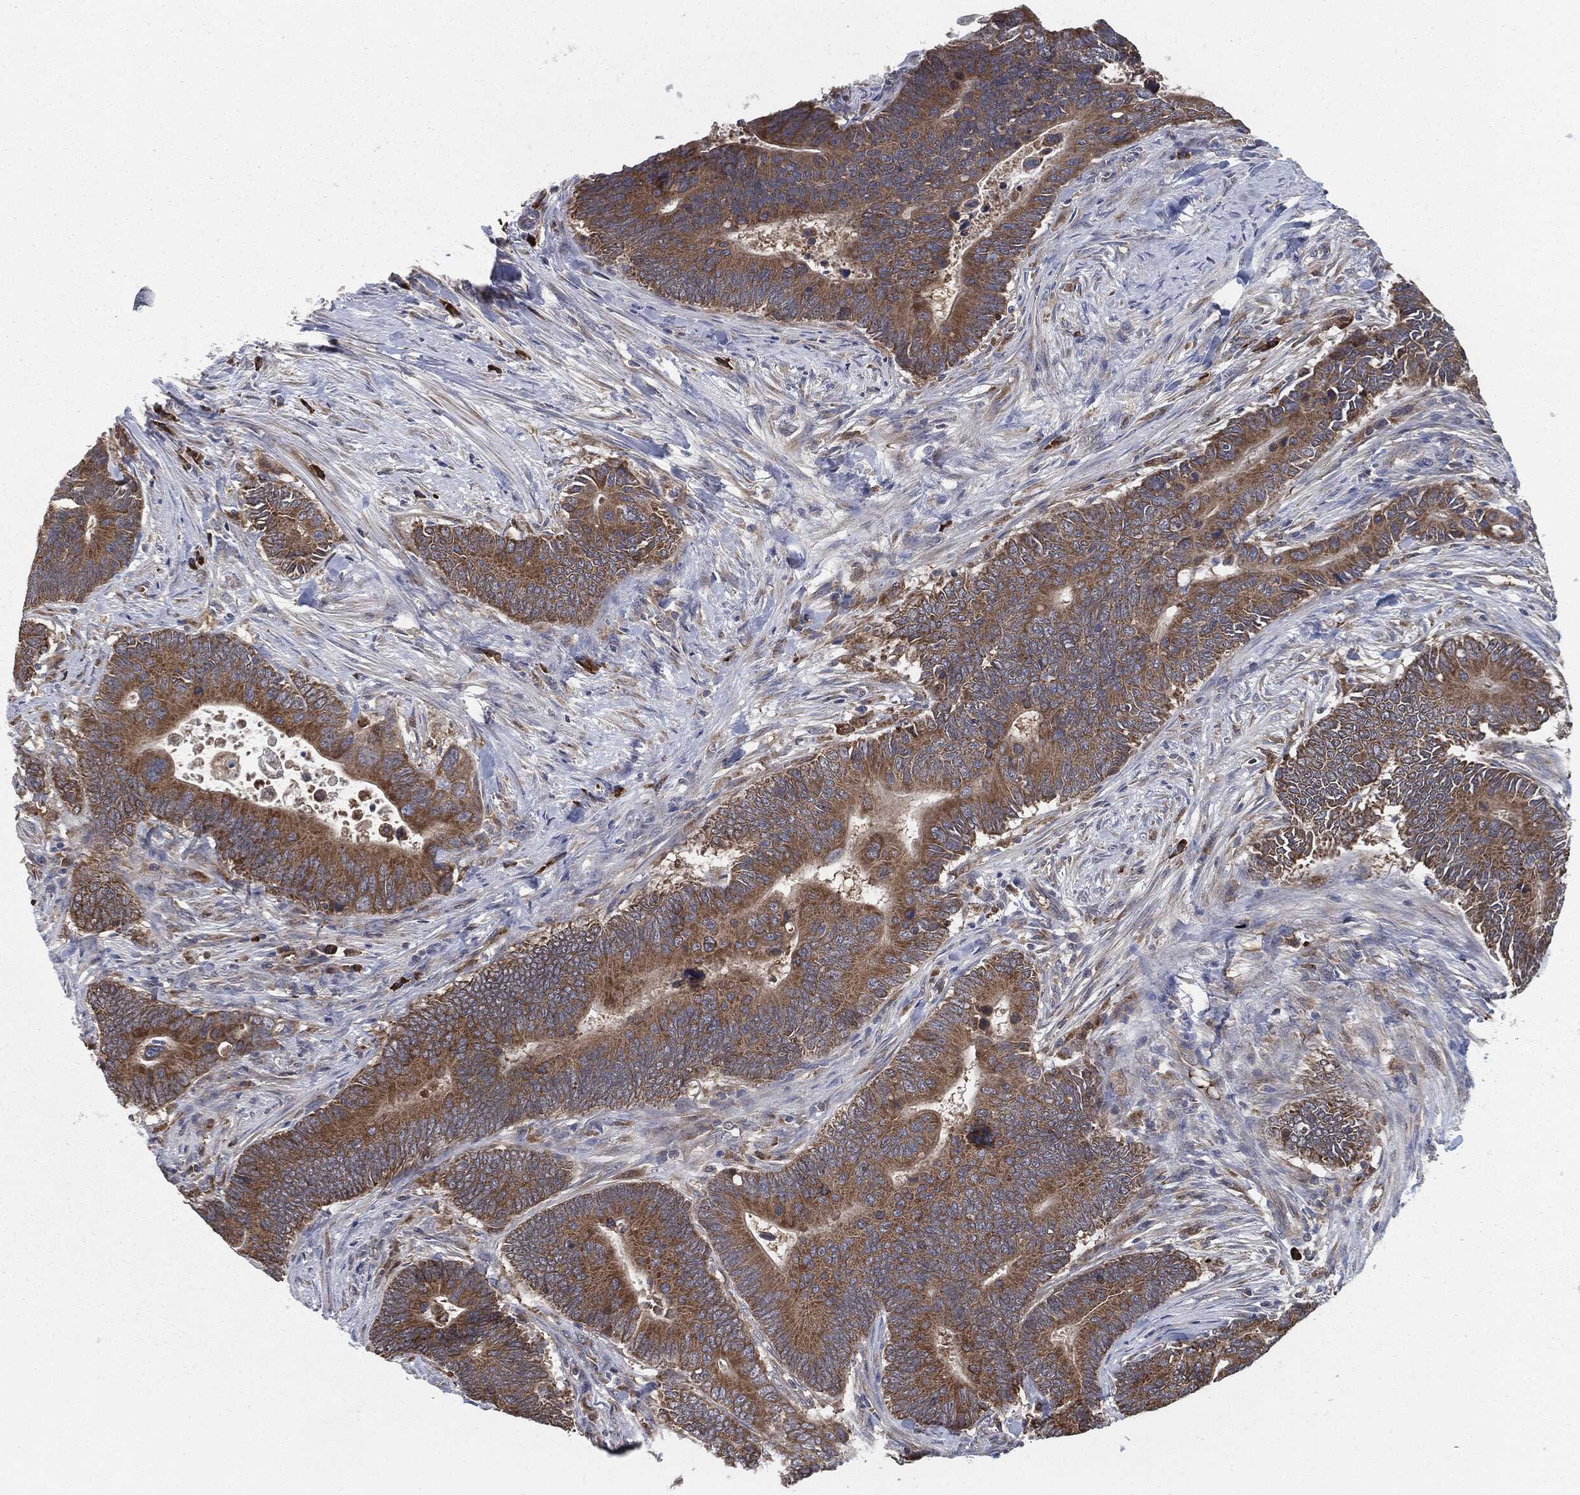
{"staining": {"intensity": "moderate", "quantity": ">75%", "location": "cytoplasmic/membranous"}, "tissue": "colorectal cancer", "cell_type": "Tumor cells", "image_type": "cancer", "snomed": [{"axis": "morphology", "description": "Adenocarcinoma, NOS"}, {"axis": "topography", "description": "Colon"}], "caption": "Protein expression analysis of colorectal adenocarcinoma reveals moderate cytoplasmic/membranous expression in about >75% of tumor cells.", "gene": "PRDX4", "patient": {"sex": "male", "age": 75}}